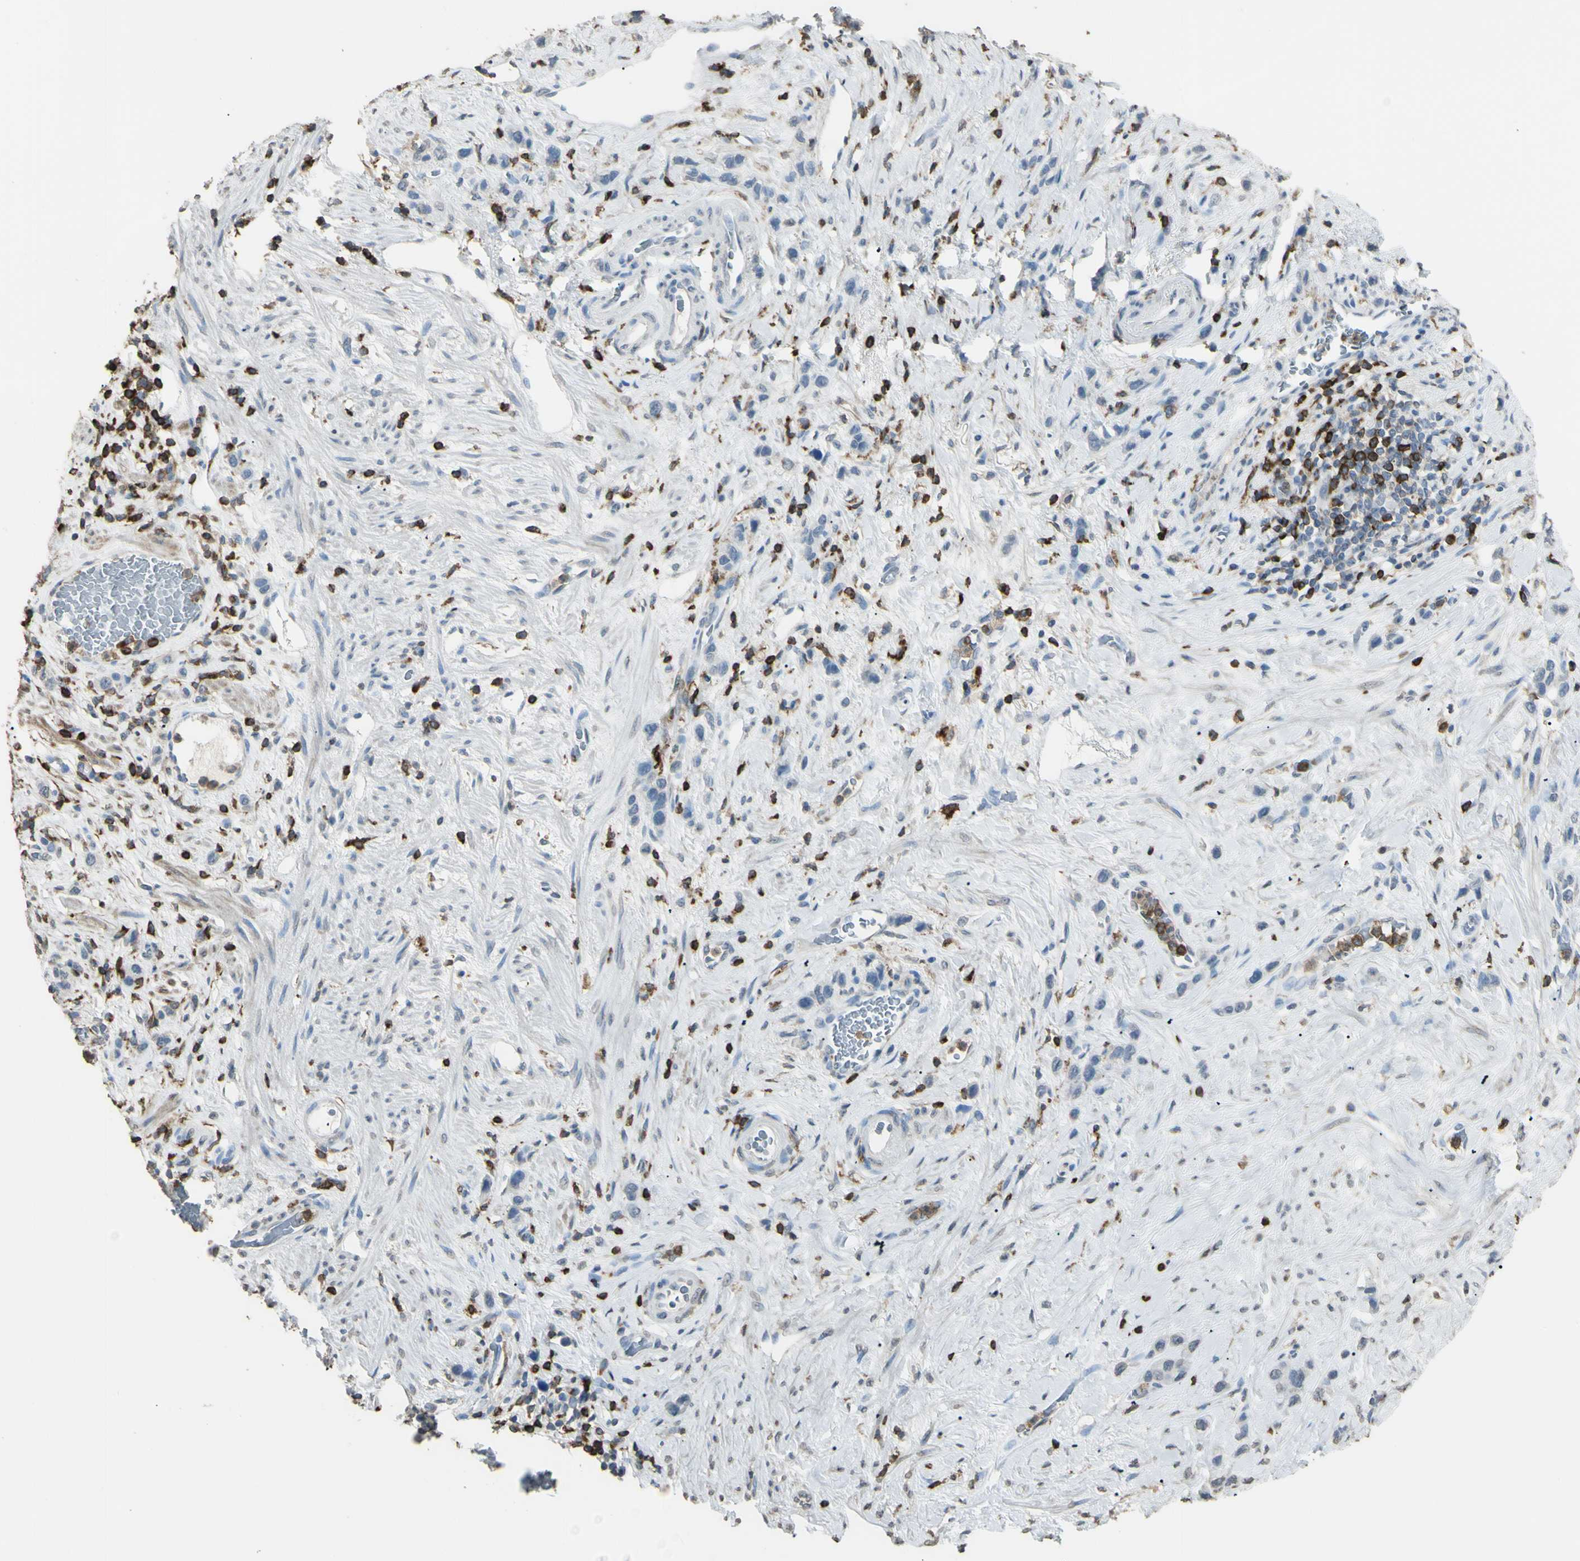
{"staining": {"intensity": "negative", "quantity": "none", "location": "none"}, "tissue": "stomach cancer", "cell_type": "Tumor cells", "image_type": "cancer", "snomed": [{"axis": "morphology", "description": "Adenocarcinoma, NOS"}, {"axis": "morphology", "description": "Adenocarcinoma, High grade"}, {"axis": "topography", "description": "Stomach, upper"}, {"axis": "topography", "description": "Stomach, lower"}], "caption": "Stomach adenocarcinoma (high-grade) stained for a protein using IHC demonstrates no staining tumor cells.", "gene": "PSTPIP1", "patient": {"sex": "female", "age": 65}}